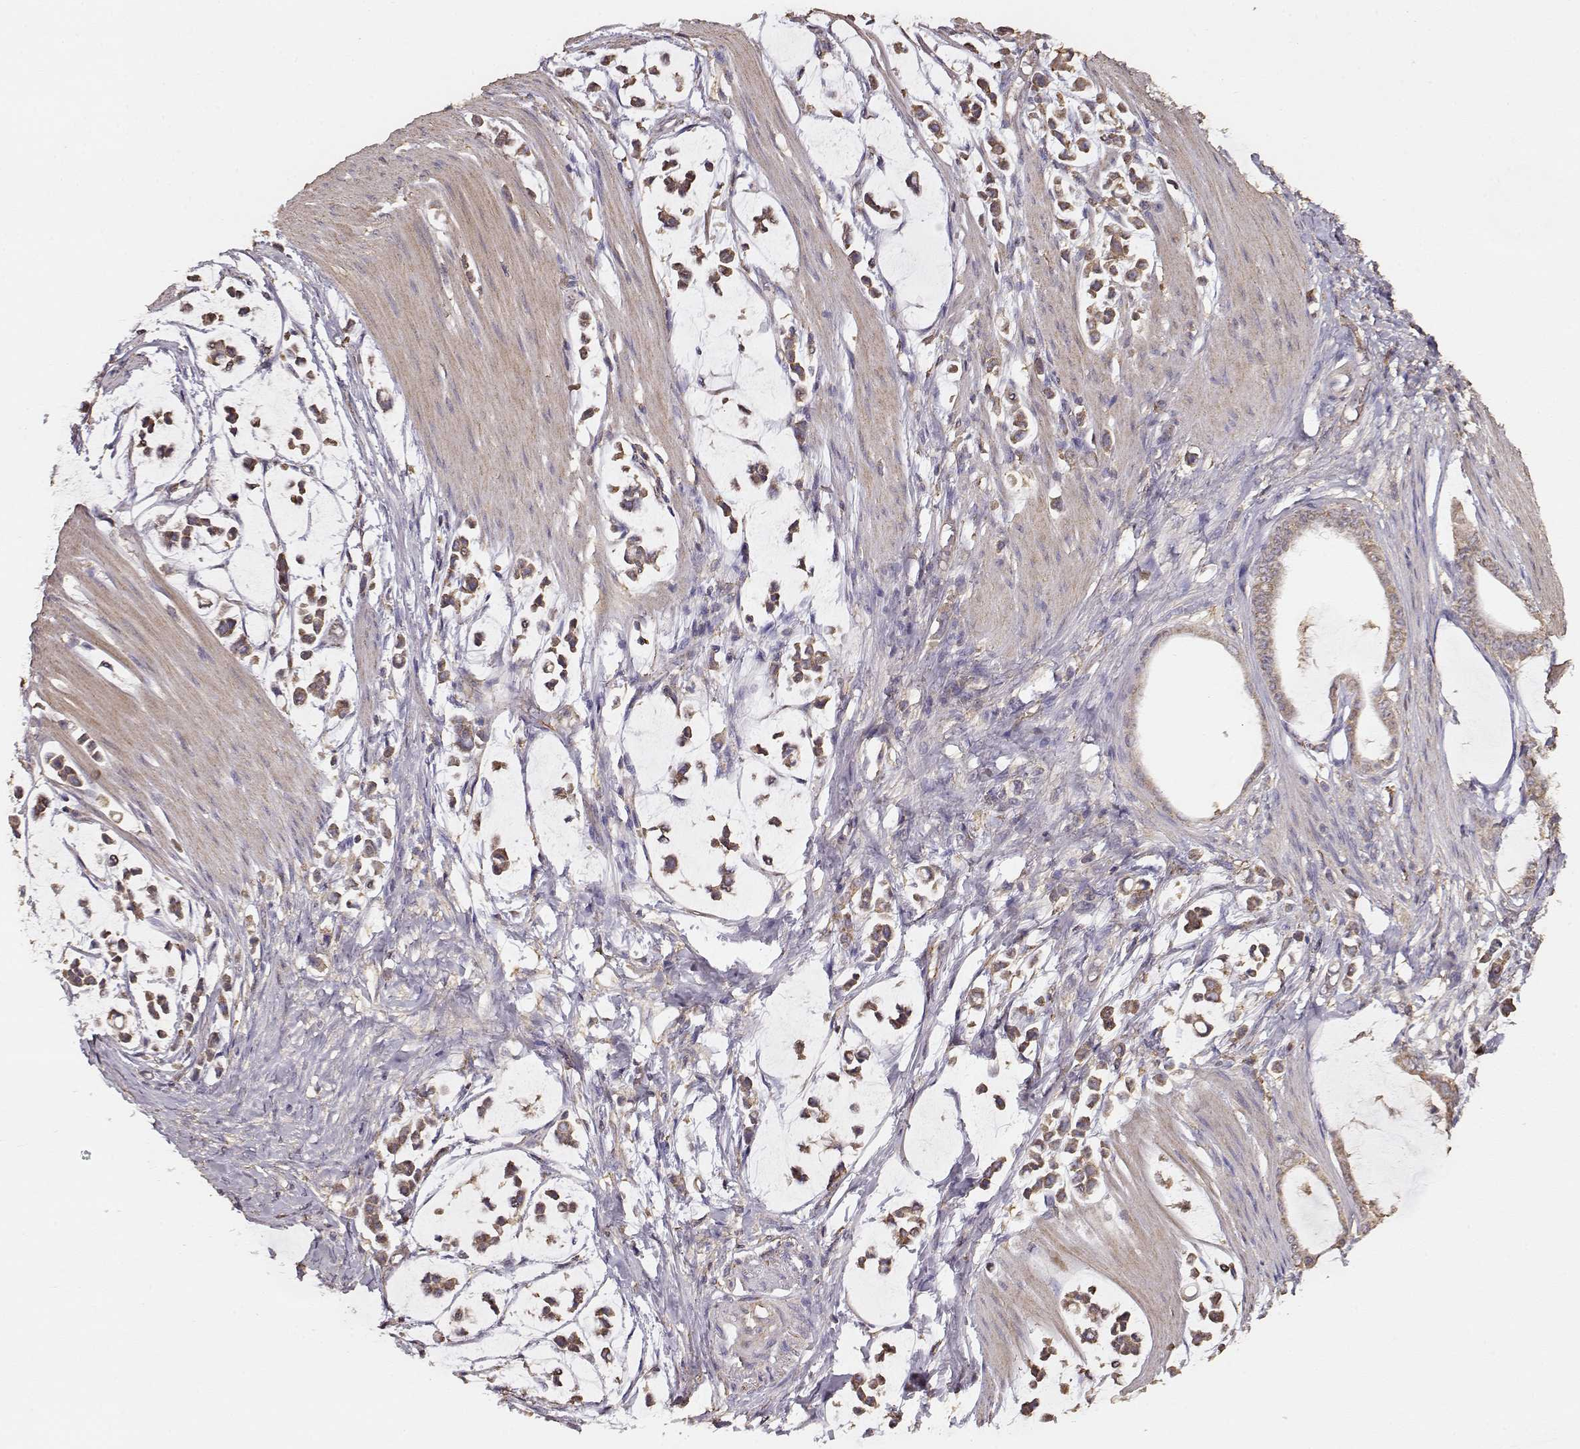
{"staining": {"intensity": "moderate", "quantity": ">75%", "location": "cytoplasmic/membranous"}, "tissue": "stomach cancer", "cell_type": "Tumor cells", "image_type": "cancer", "snomed": [{"axis": "morphology", "description": "Adenocarcinoma, NOS"}, {"axis": "topography", "description": "Stomach"}], "caption": "The micrograph demonstrates staining of stomach cancer (adenocarcinoma), revealing moderate cytoplasmic/membranous protein staining (brown color) within tumor cells.", "gene": "TARS3", "patient": {"sex": "male", "age": 82}}